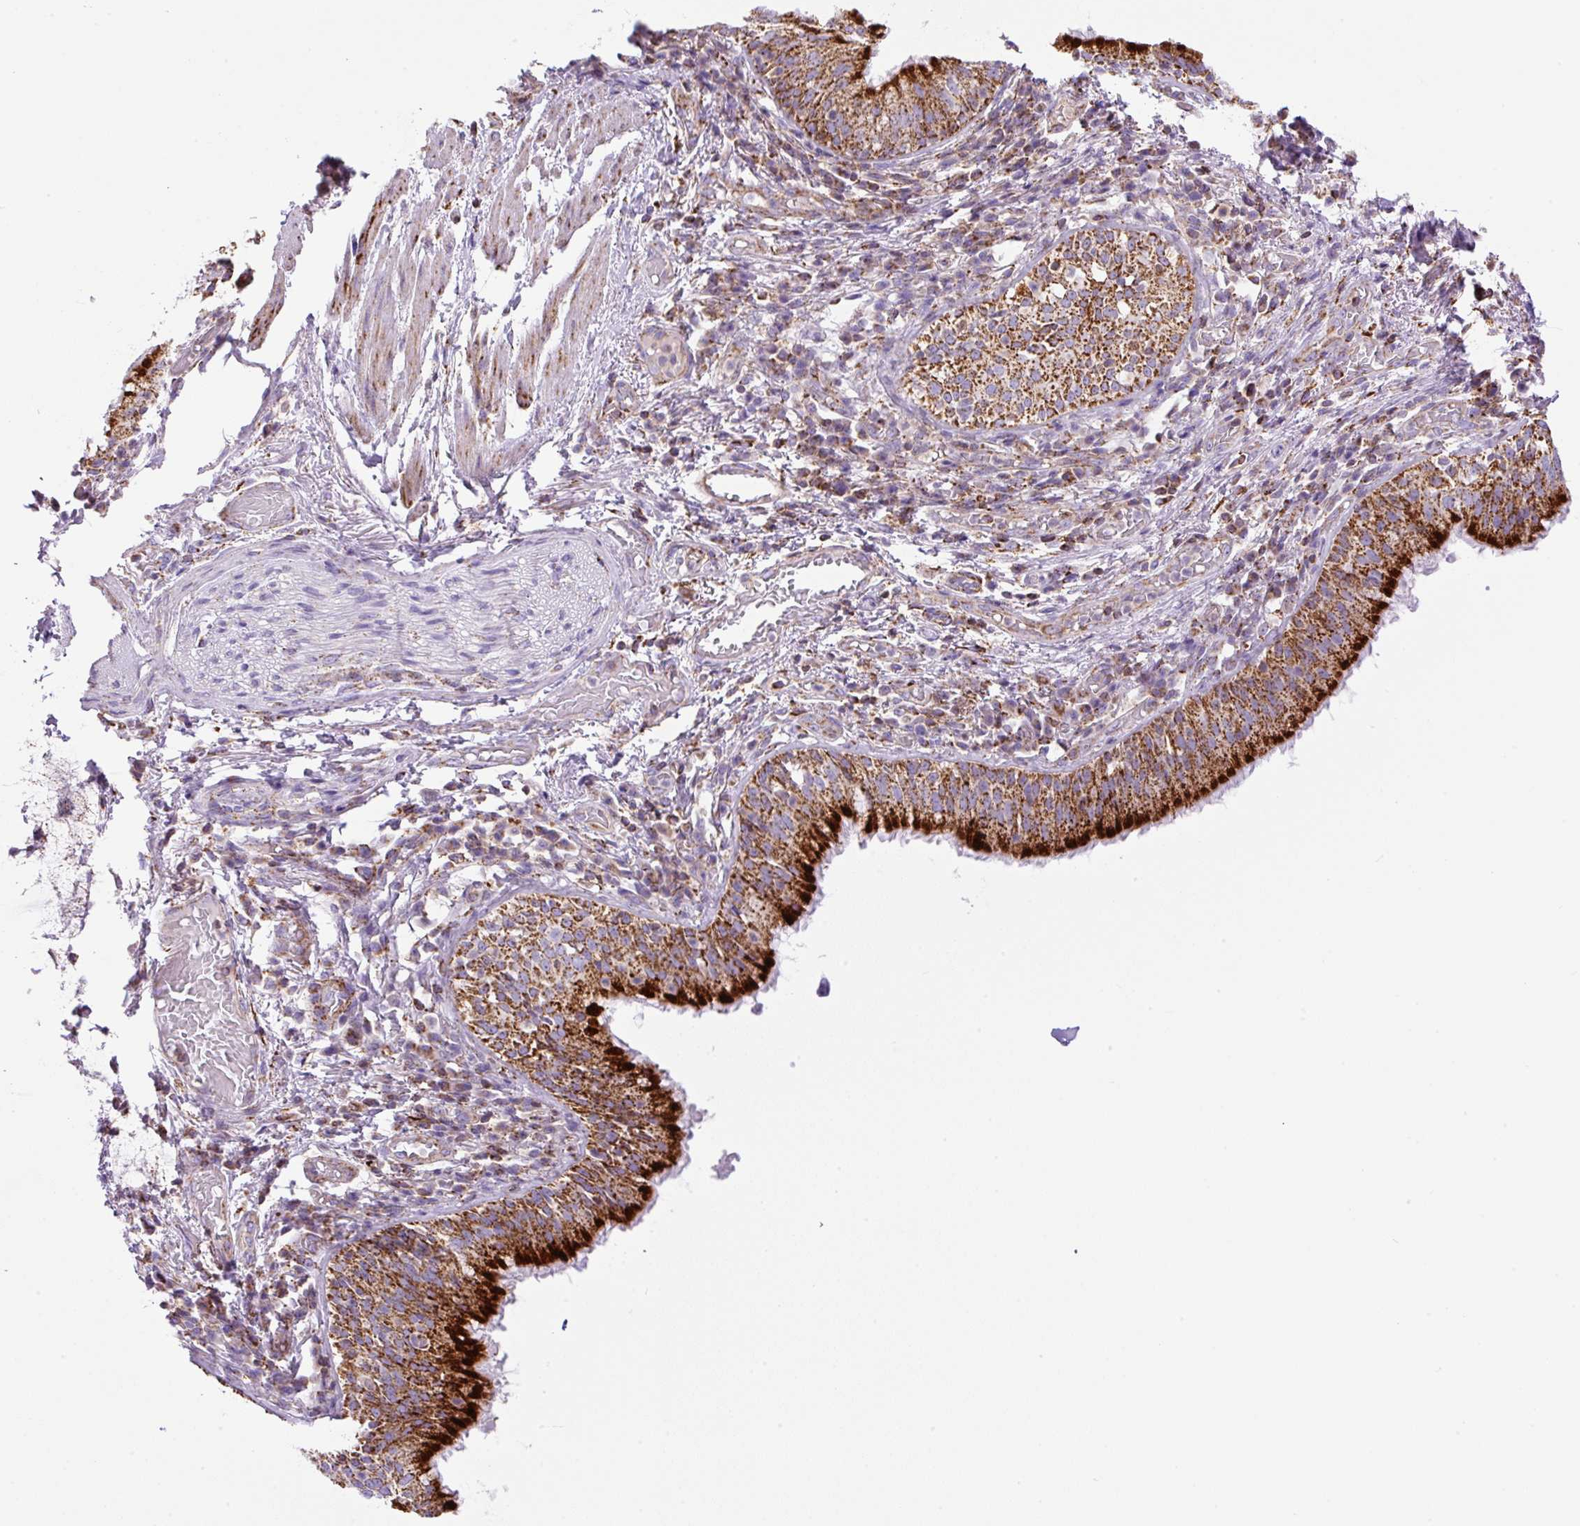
{"staining": {"intensity": "negative", "quantity": "none", "location": "none"}, "tissue": "adipose tissue", "cell_type": "Adipocytes", "image_type": "normal", "snomed": [{"axis": "morphology", "description": "Normal tissue, NOS"}, {"axis": "topography", "description": "Cartilage tissue"}, {"axis": "topography", "description": "Bronchus"}], "caption": "Adipose tissue stained for a protein using immunohistochemistry (IHC) demonstrates no expression adipocytes.", "gene": "NF1", "patient": {"sex": "male", "age": 56}}